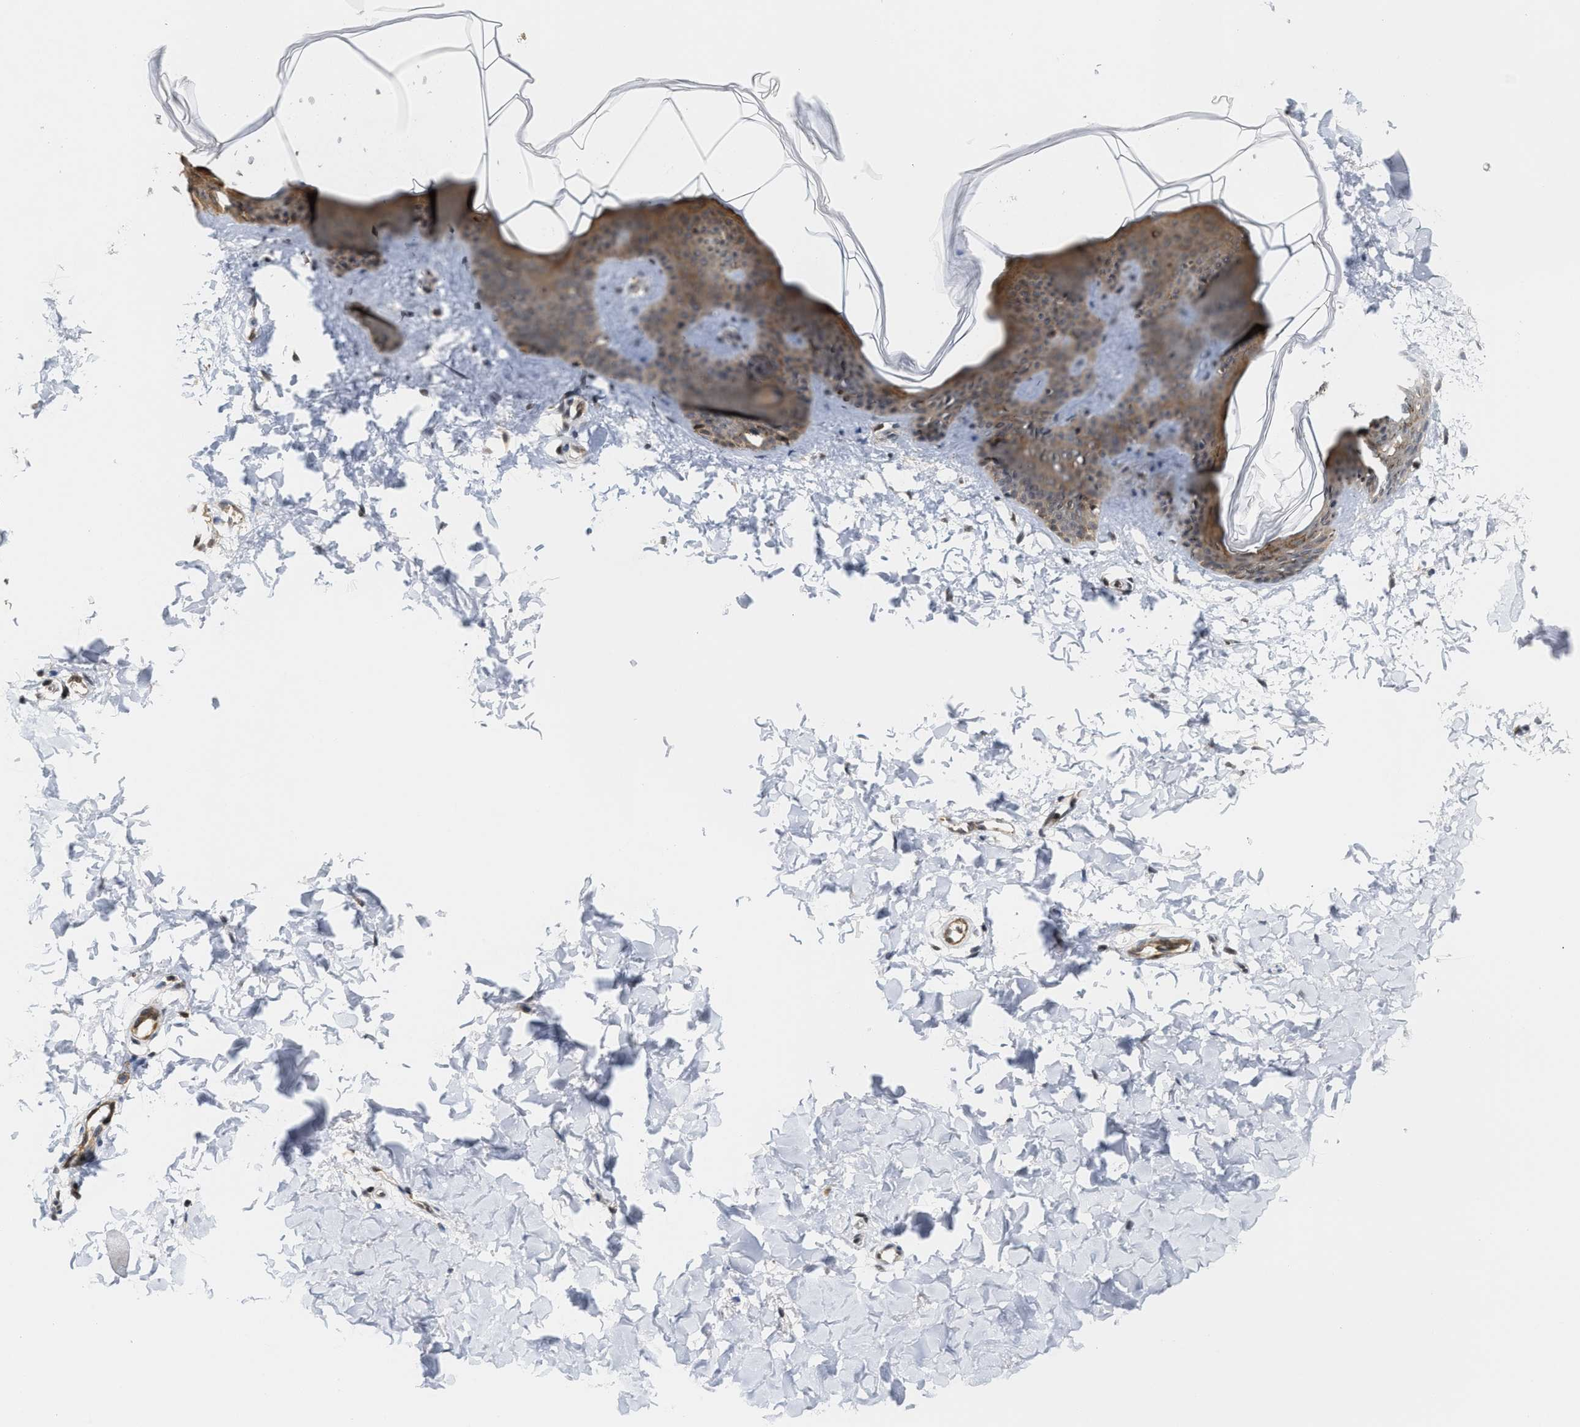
{"staining": {"intensity": "moderate", "quantity": ">75%", "location": "nuclear"}, "tissue": "skin", "cell_type": "Fibroblasts", "image_type": "normal", "snomed": [{"axis": "morphology", "description": "Normal tissue, NOS"}, {"axis": "topography", "description": "Skin"}], "caption": "A brown stain highlights moderate nuclear expression of a protein in fibroblasts of unremarkable human skin.", "gene": "ANKRD6", "patient": {"sex": "female", "age": 17}}